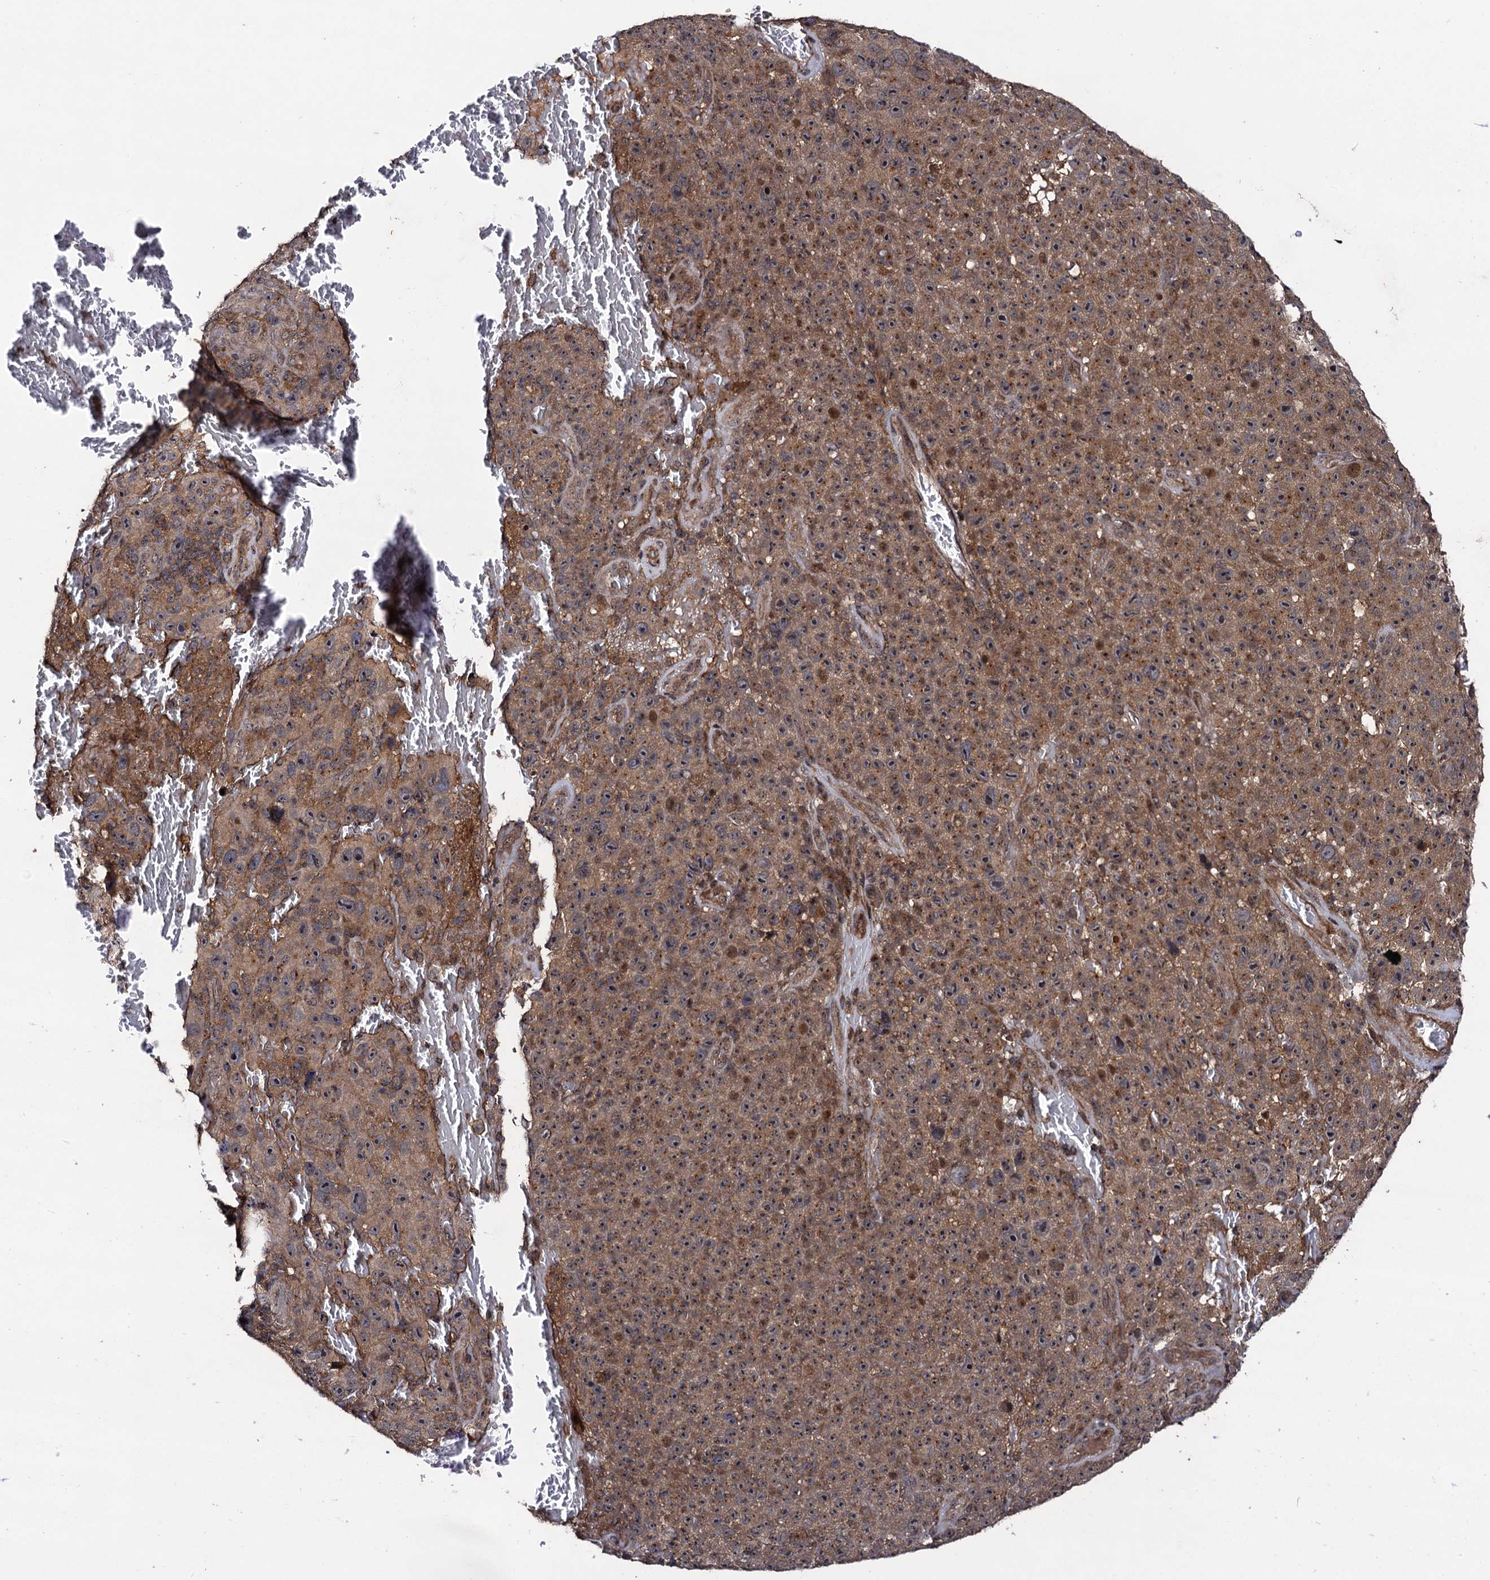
{"staining": {"intensity": "moderate", "quantity": ">75%", "location": "cytoplasmic/membranous"}, "tissue": "melanoma", "cell_type": "Tumor cells", "image_type": "cancer", "snomed": [{"axis": "morphology", "description": "Malignant melanoma, NOS"}, {"axis": "topography", "description": "Skin"}], "caption": "A brown stain labels moderate cytoplasmic/membranous expression of a protein in melanoma tumor cells.", "gene": "KXD1", "patient": {"sex": "female", "age": 82}}